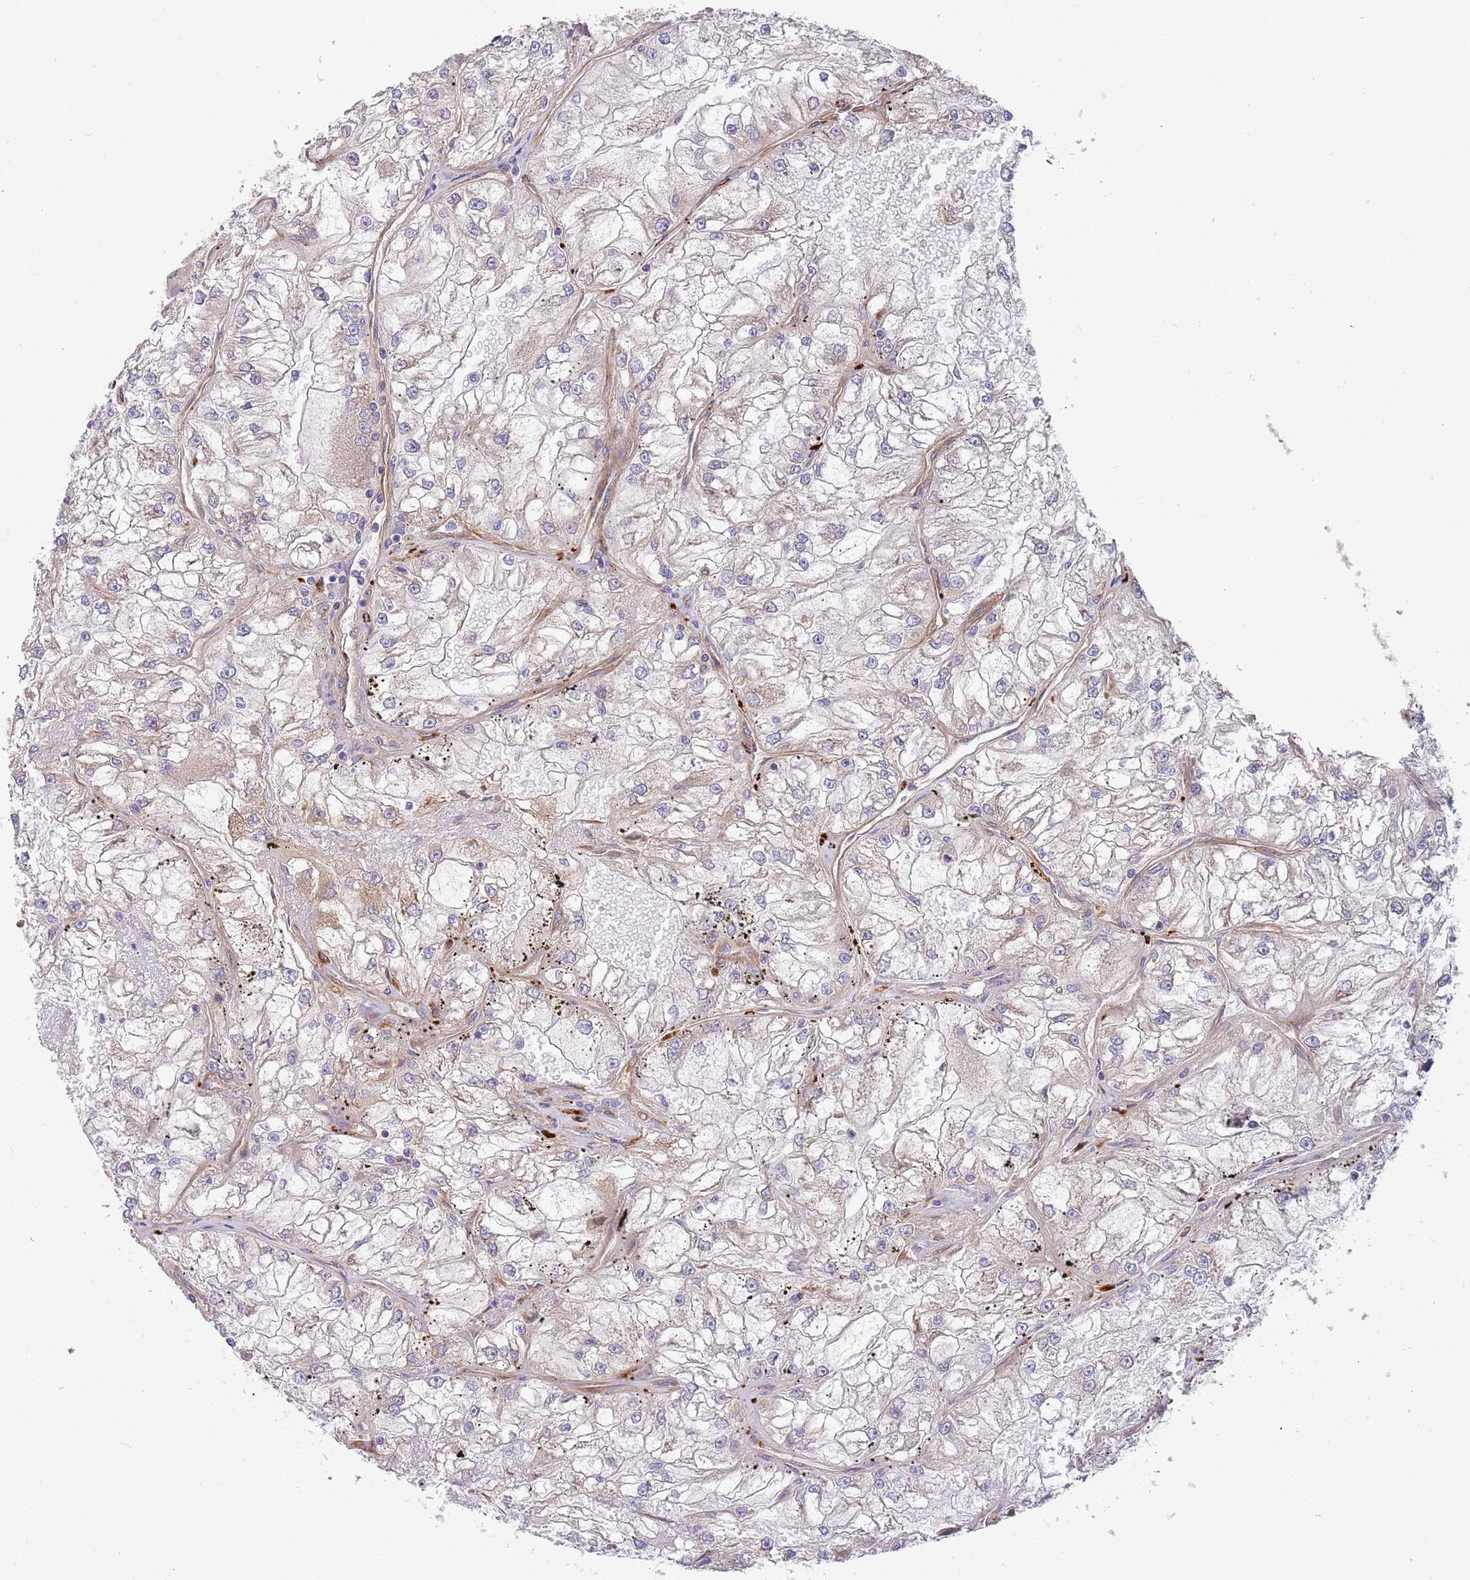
{"staining": {"intensity": "moderate", "quantity": "<25%", "location": "cytoplasmic/membranous"}, "tissue": "renal cancer", "cell_type": "Tumor cells", "image_type": "cancer", "snomed": [{"axis": "morphology", "description": "Adenocarcinoma, NOS"}, {"axis": "topography", "description": "Kidney"}], "caption": "The micrograph exhibits immunohistochemical staining of renal cancer (adenocarcinoma). There is moderate cytoplasmic/membranous positivity is seen in about <25% of tumor cells.", "gene": "ARMCX6", "patient": {"sex": "female", "age": 72}}